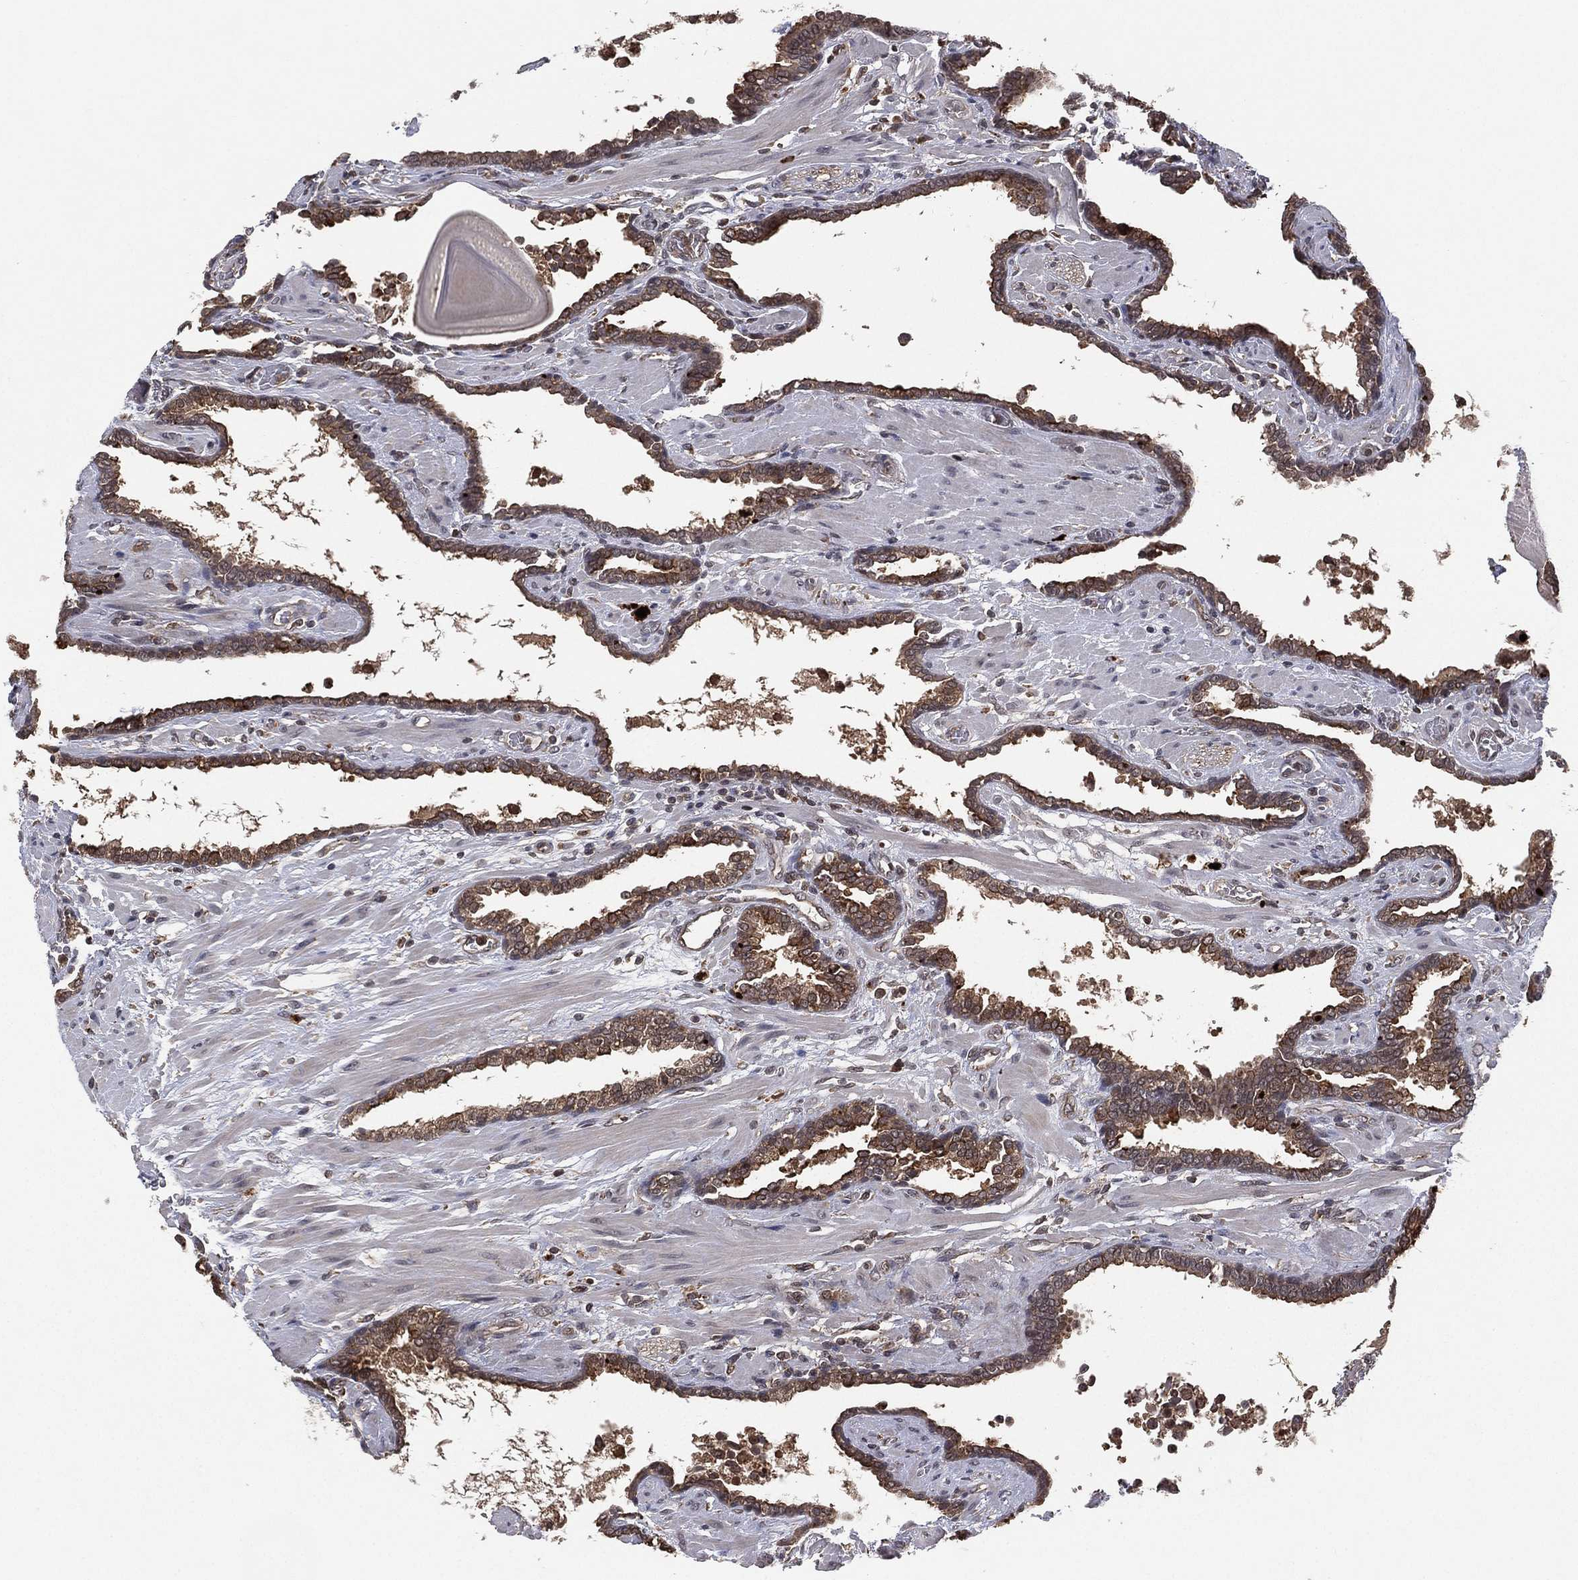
{"staining": {"intensity": "weak", "quantity": ">75%", "location": "cytoplasmic/membranous"}, "tissue": "prostate cancer", "cell_type": "Tumor cells", "image_type": "cancer", "snomed": [{"axis": "morphology", "description": "Adenocarcinoma, Low grade"}, {"axis": "topography", "description": "Prostate"}], "caption": "Immunohistochemistry of prostate cancer (adenocarcinoma (low-grade)) reveals low levels of weak cytoplasmic/membranous staining in approximately >75% of tumor cells.", "gene": "ATG4B", "patient": {"sex": "male", "age": 69}}